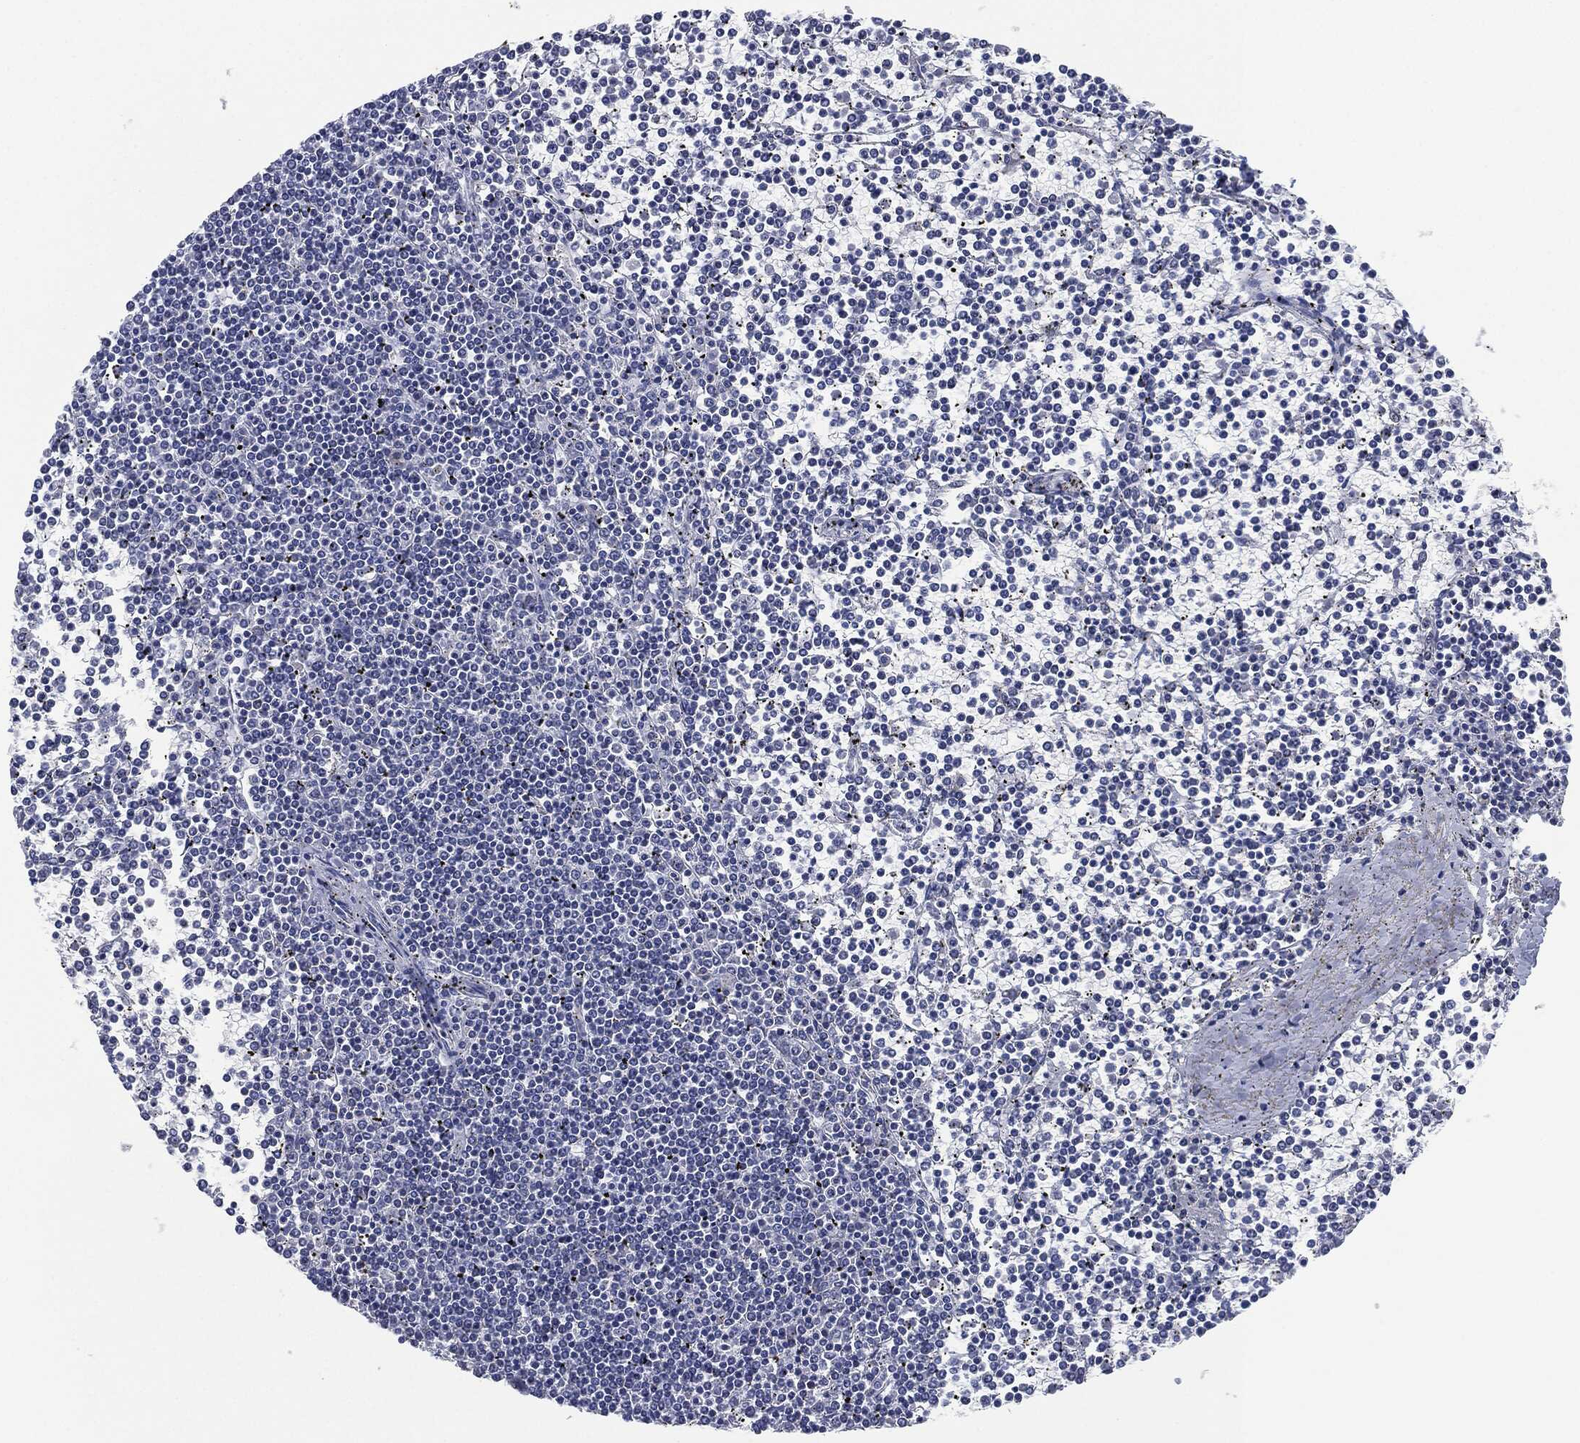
{"staining": {"intensity": "negative", "quantity": "none", "location": "none"}, "tissue": "lymphoma", "cell_type": "Tumor cells", "image_type": "cancer", "snomed": [{"axis": "morphology", "description": "Malignant lymphoma, non-Hodgkin's type, Low grade"}, {"axis": "topography", "description": "Spleen"}], "caption": "There is no significant staining in tumor cells of lymphoma. (DAB (3,3'-diaminobenzidine) immunohistochemistry visualized using brightfield microscopy, high magnification).", "gene": "SHROOM2", "patient": {"sex": "female", "age": 19}}